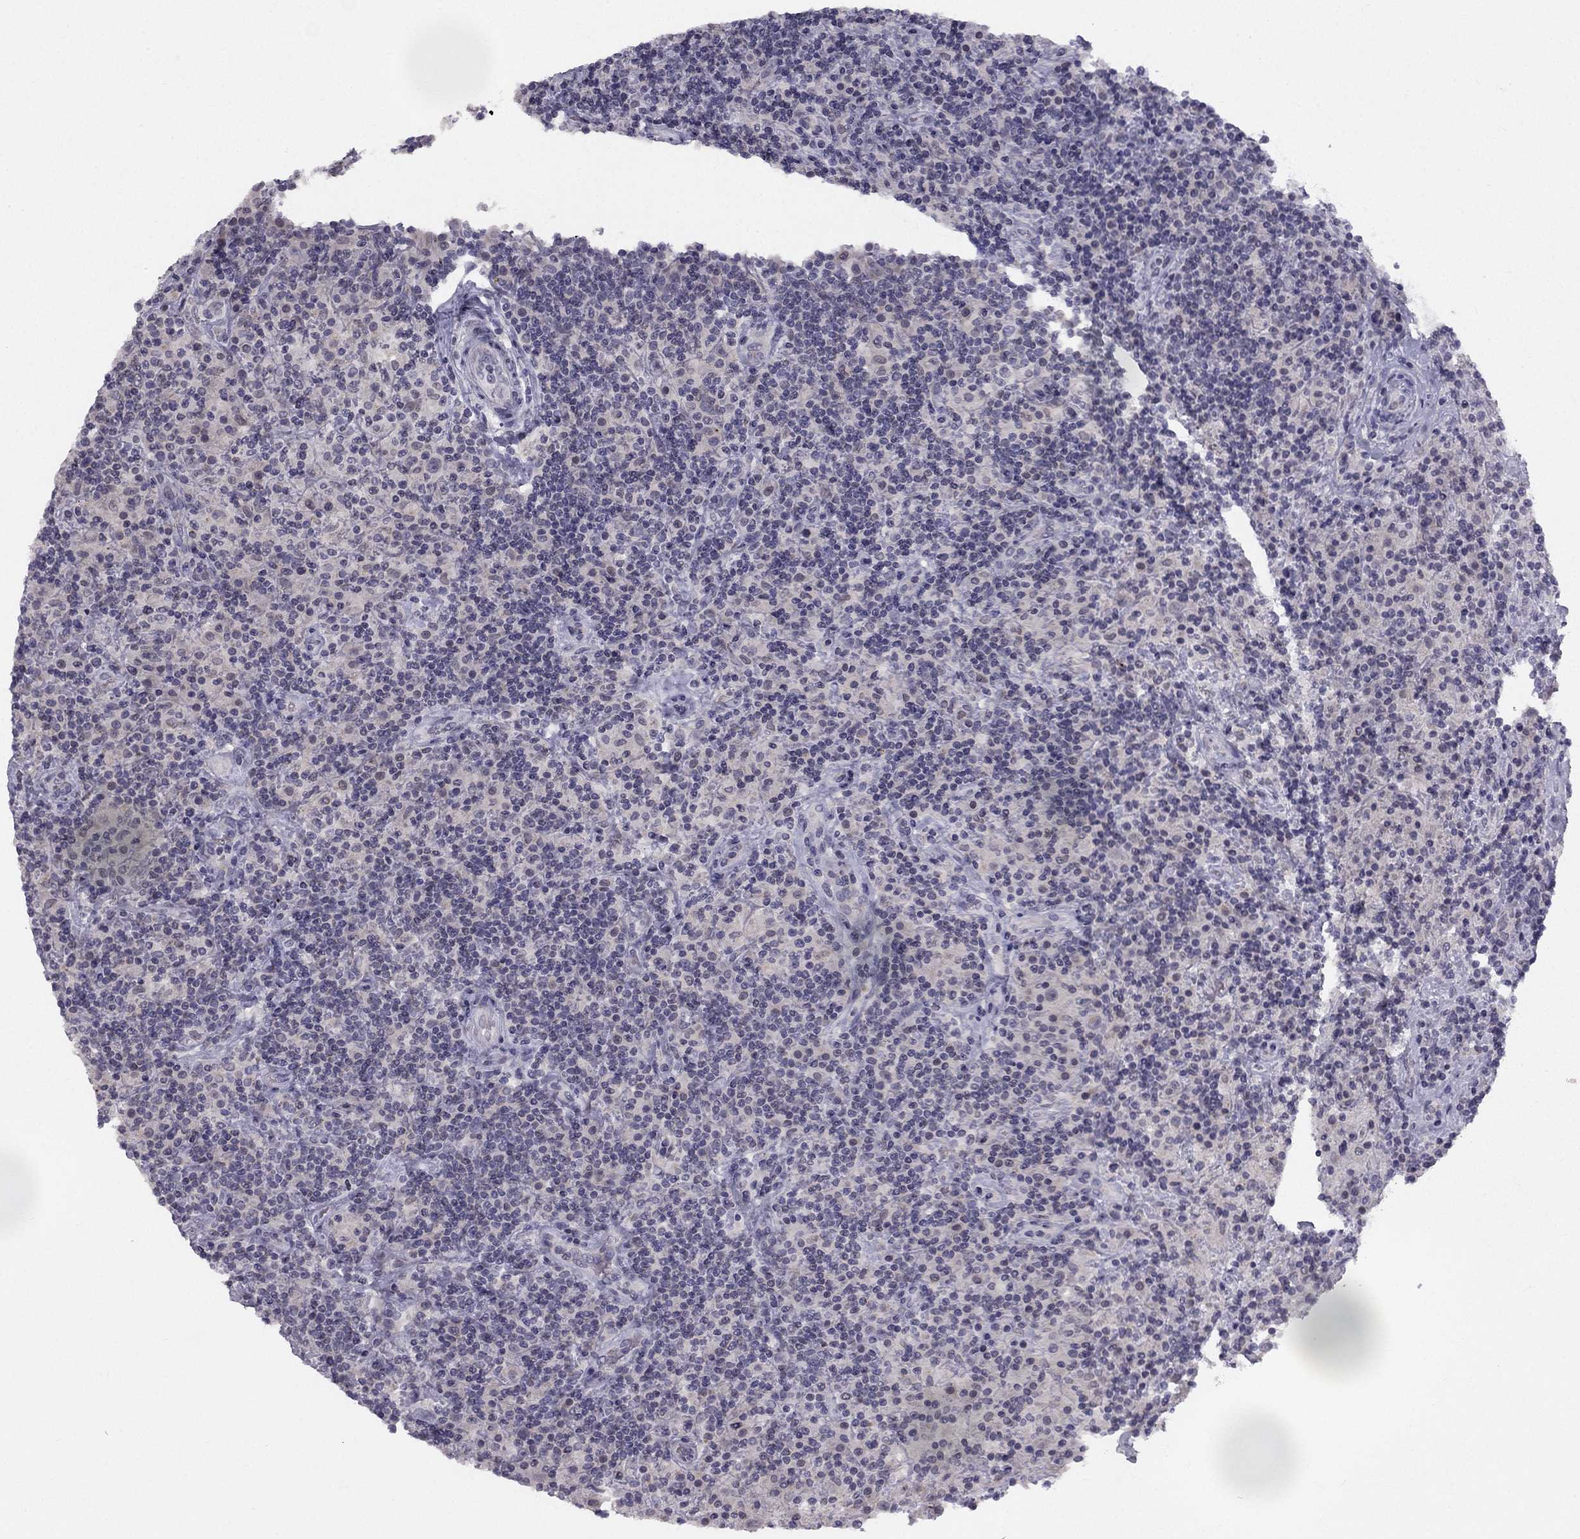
{"staining": {"intensity": "negative", "quantity": "none", "location": "none"}, "tissue": "lymphoma", "cell_type": "Tumor cells", "image_type": "cancer", "snomed": [{"axis": "morphology", "description": "Hodgkin's disease, NOS"}, {"axis": "topography", "description": "Lymph node"}], "caption": "The histopathology image reveals no staining of tumor cells in lymphoma. (DAB IHC with hematoxylin counter stain).", "gene": "TRPS1", "patient": {"sex": "male", "age": 70}}